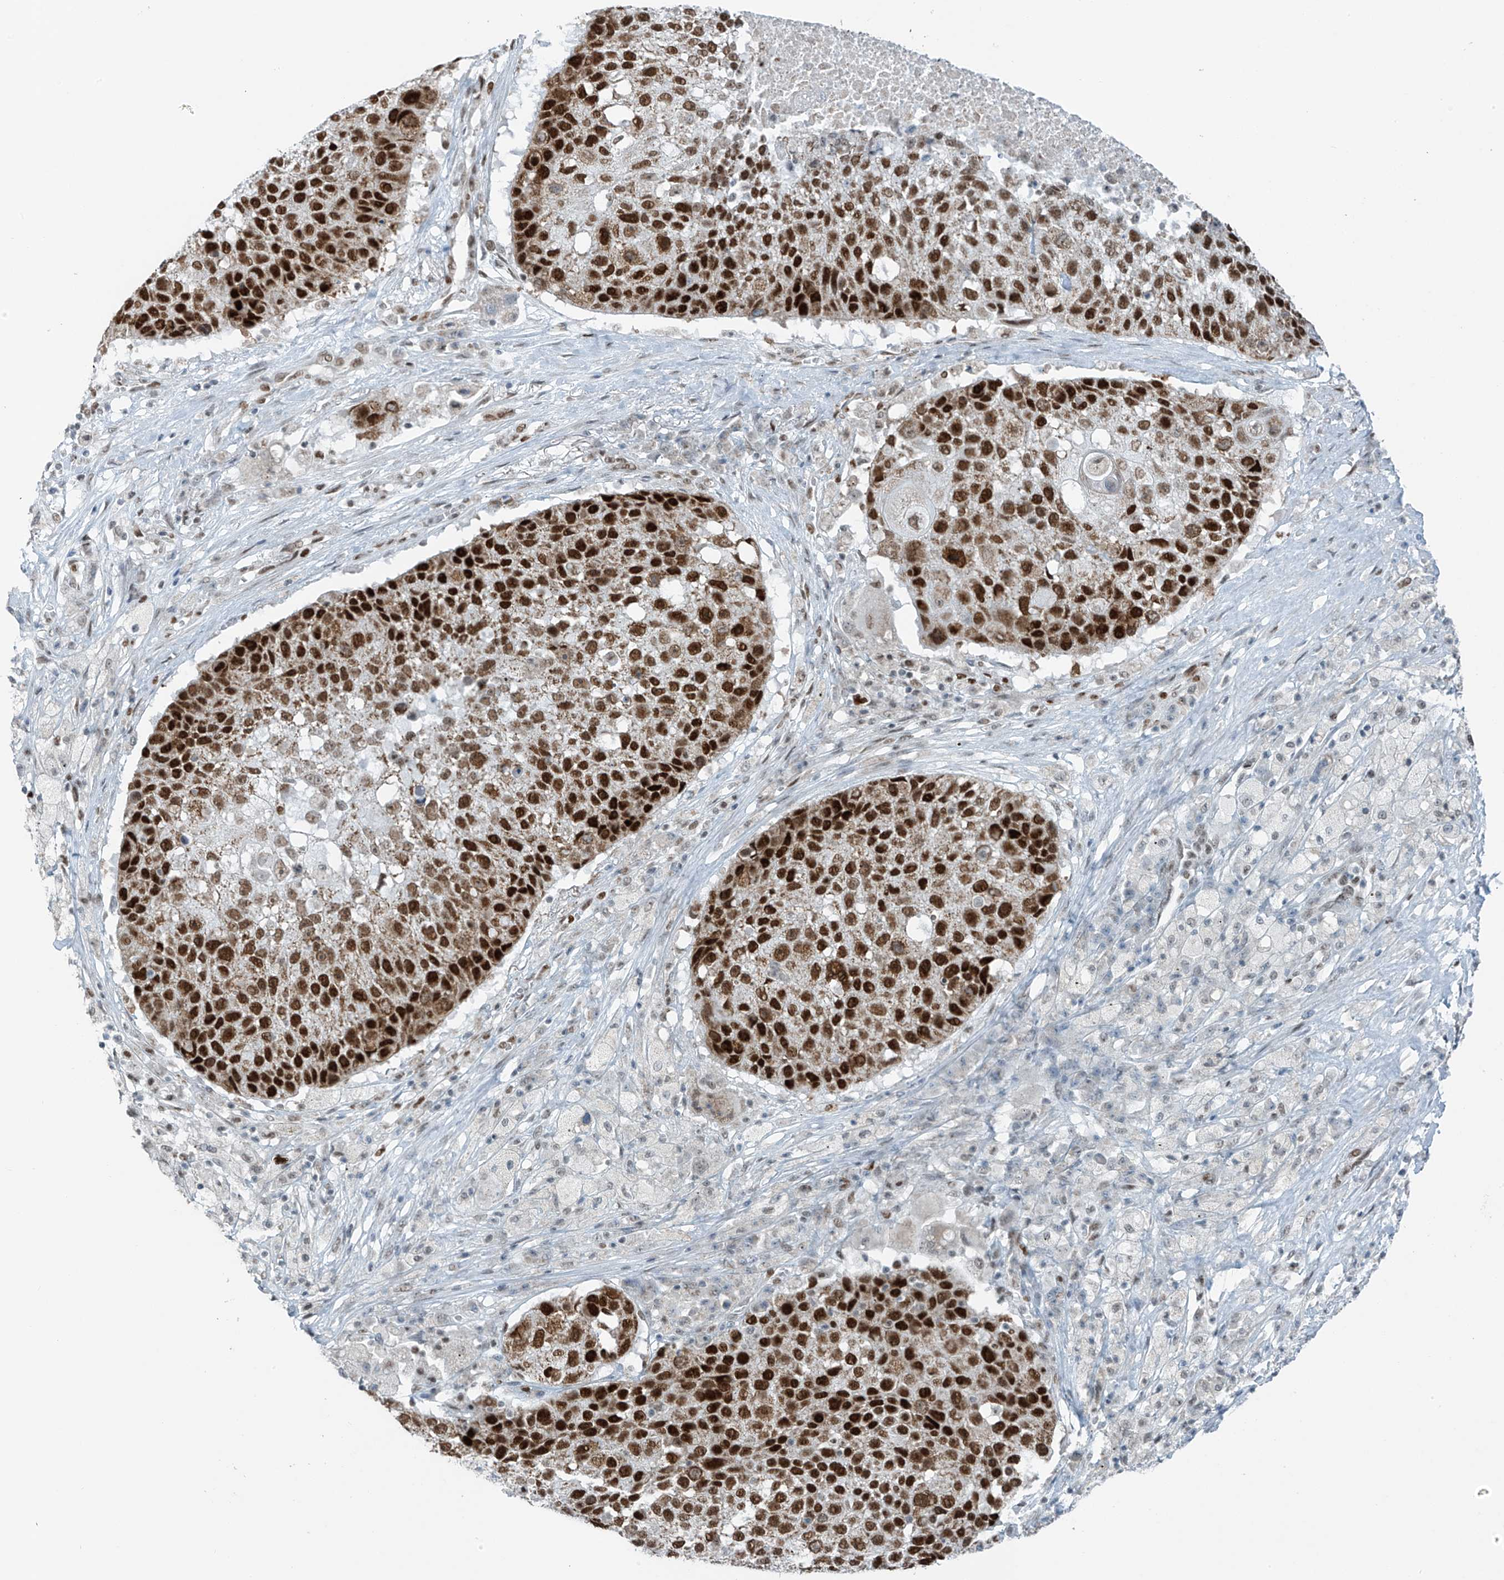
{"staining": {"intensity": "strong", "quantity": ">75%", "location": "nuclear"}, "tissue": "lung cancer", "cell_type": "Tumor cells", "image_type": "cancer", "snomed": [{"axis": "morphology", "description": "Squamous cell carcinoma, NOS"}, {"axis": "topography", "description": "Lung"}], "caption": "DAB (3,3'-diaminobenzidine) immunohistochemical staining of human lung squamous cell carcinoma exhibits strong nuclear protein positivity in approximately >75% of tumor cells.", "gene": "WRNIP1", "patient": {"sex": "male", "age": 61}}